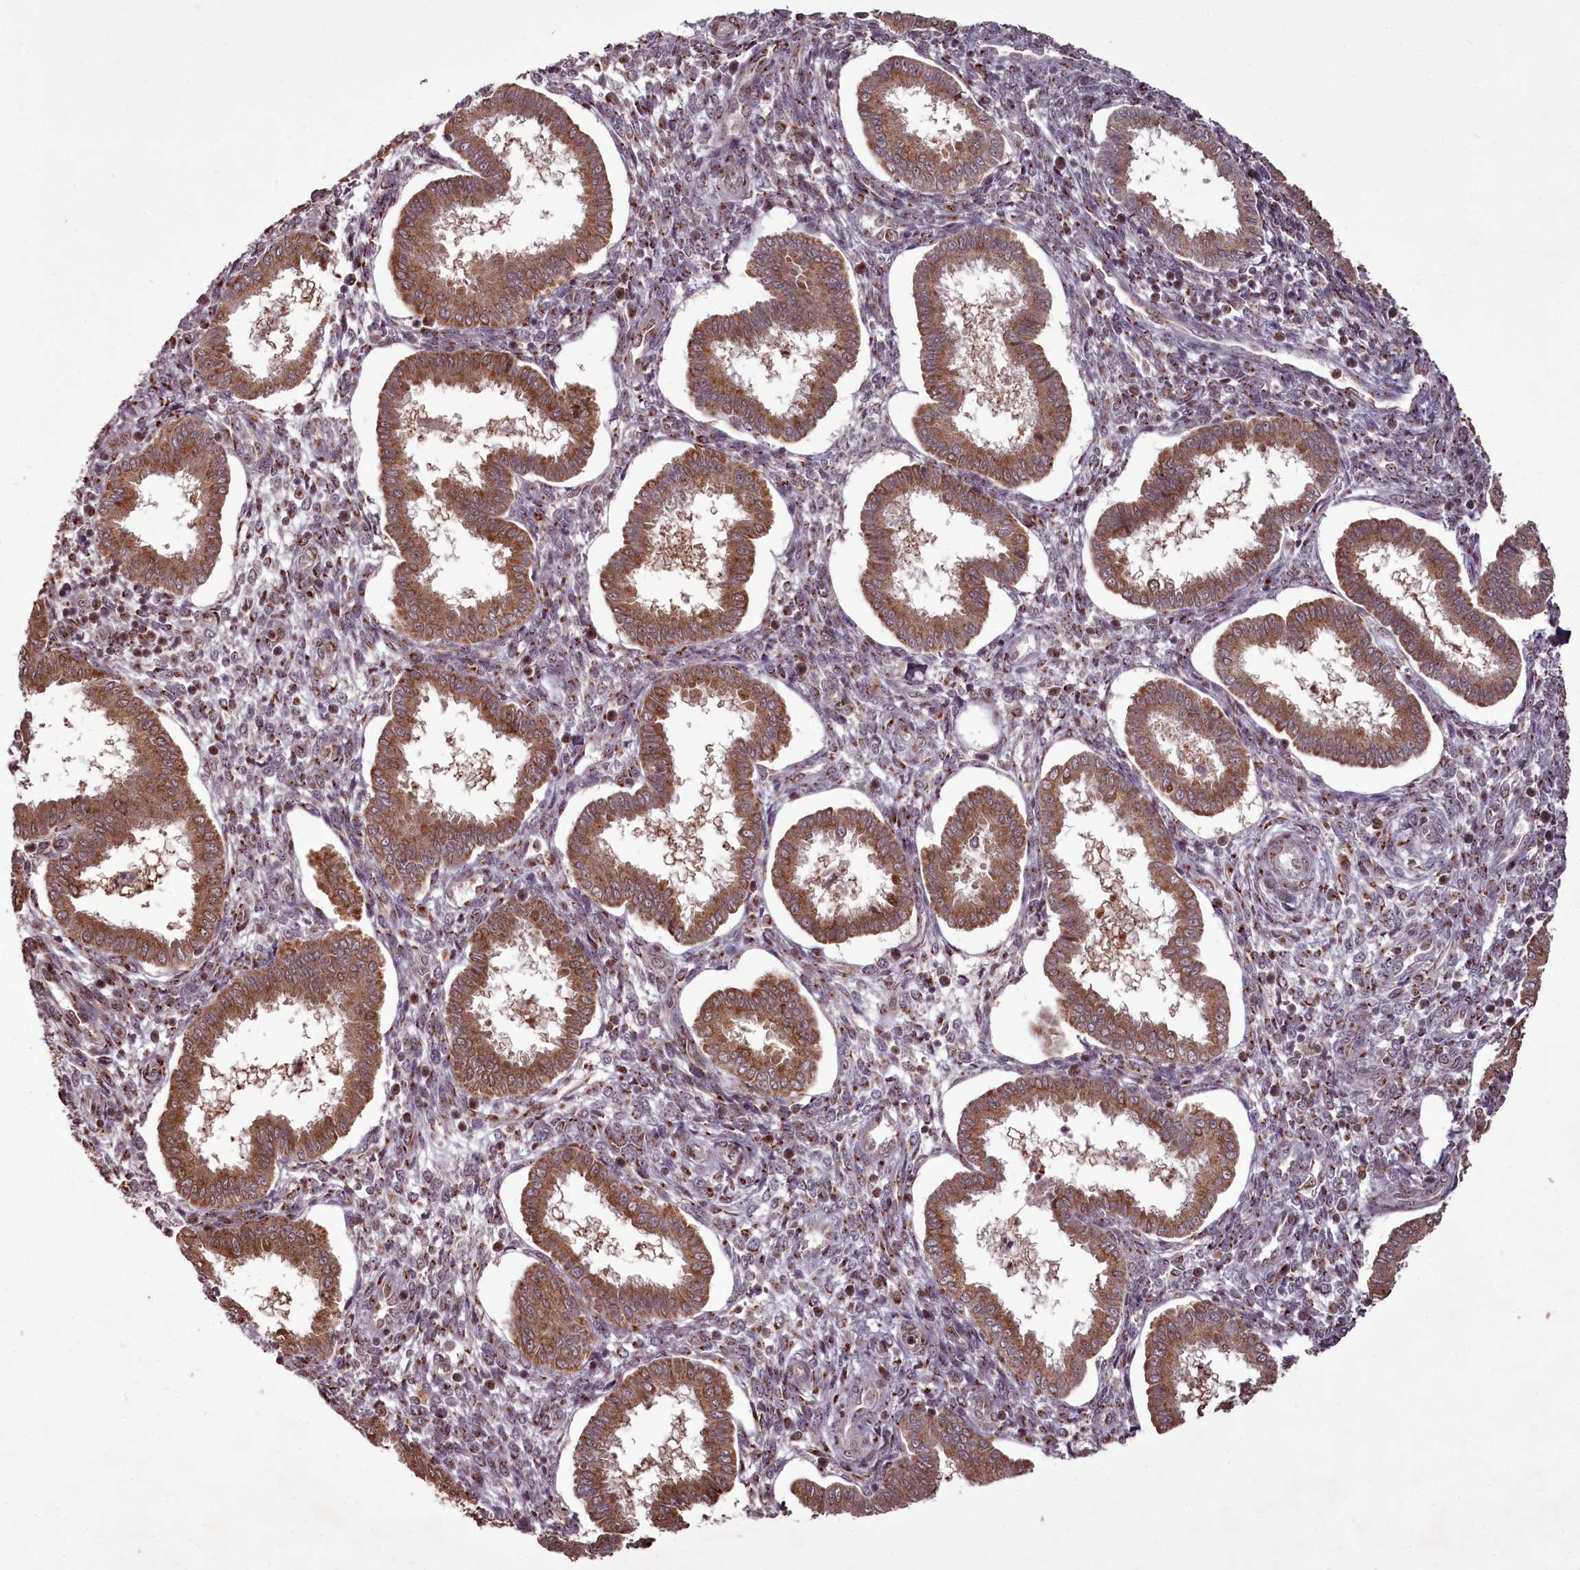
{"staining": {"intensity": "weak", "quantity": ">75%", "location": "nuclear"}, "tissue": "endometrium", "cell_type": "Cells in endometrial stroma", "image_type": "normal", "snomed": [{"axis": "morphology", "description": "Normal tissue, NOS"}, {"axis": "topography", "description": "Endometrium"}], "caption": "This micrograph demonstrates IHC staining of normal human endometrium, with low weak nuclear staining in about >75% of cells in endometrial stroma.", "gene": "CEP83", "patient": {"sex": "female", "age": 24}}